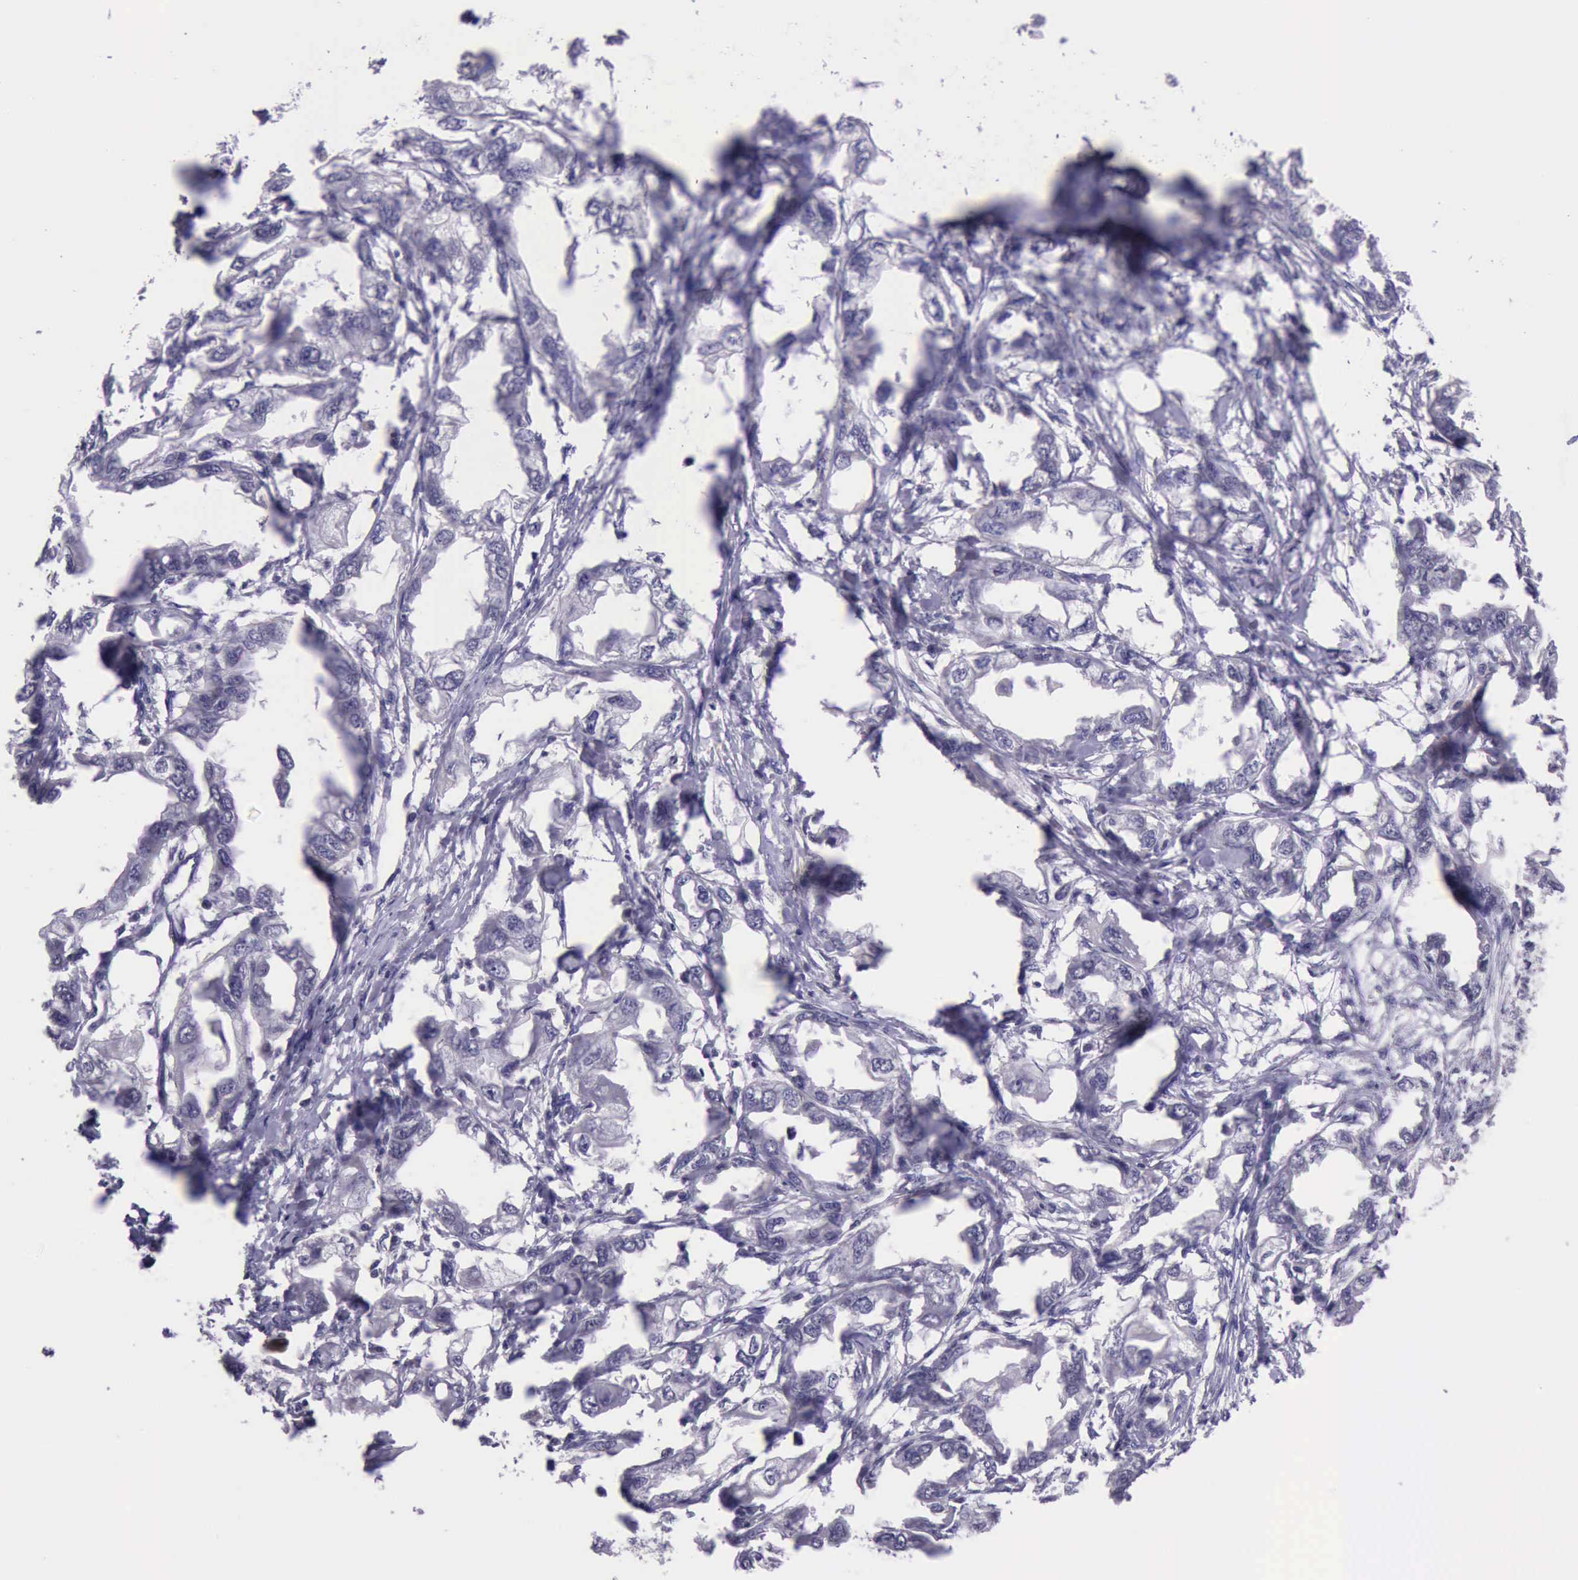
{"staining": {"intensity": "negative", "quantity": "none", "location": "none"}, "tissue": "endometrial cancer", "cell_type": "Tumor cells", "image_type": "cancer", "snomed": [{"axis": "morphology", "description": "Adenocarcinoma, NOS"}, {"axis": "topography", "description": "Endometrium"}], "caption": "The image demonstrates no significant expression in tumor cells of endometrial cancer.", "gene": "PARP1", "patient": {"sex": "female", "age": 67}}